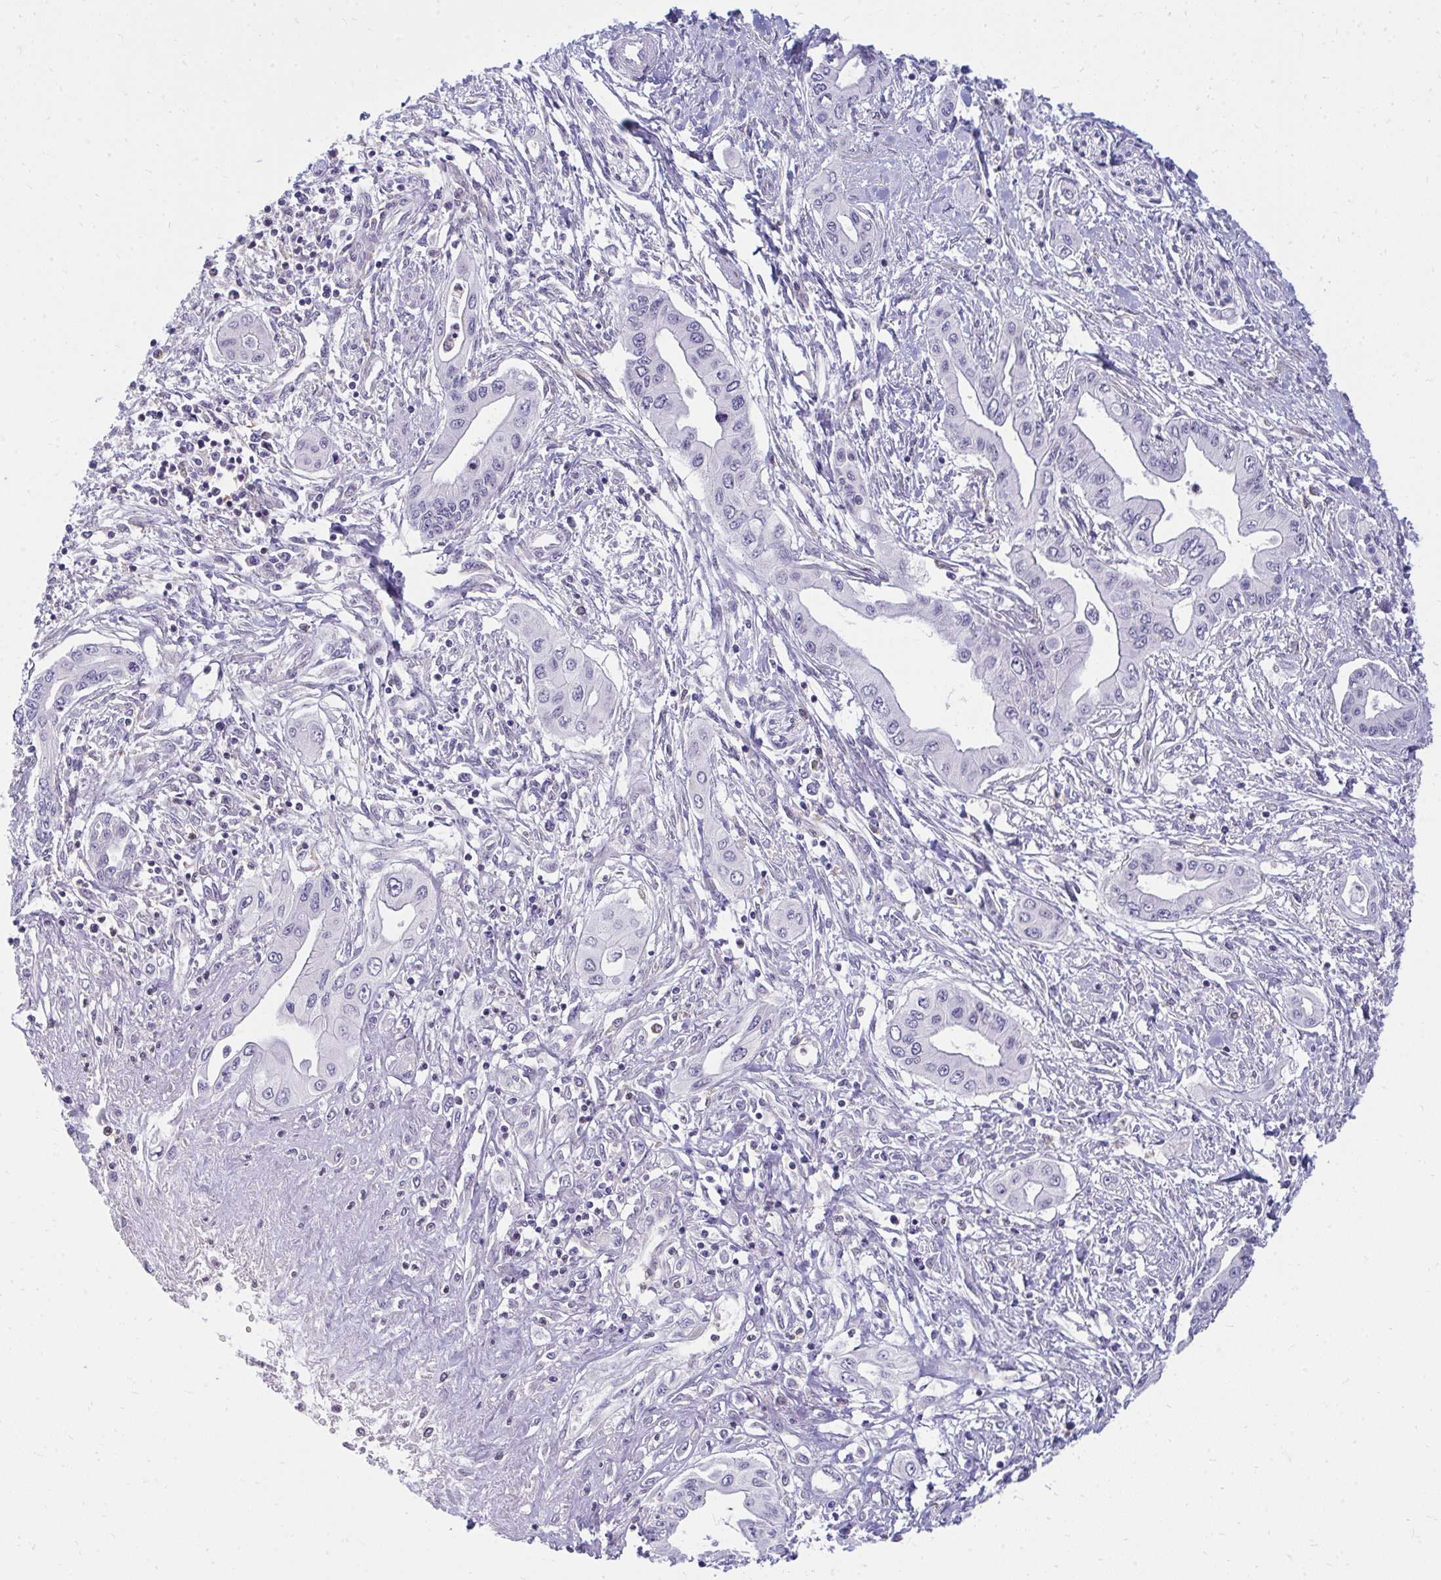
{"staining": {"intensity": "negative", "quantity": "none", "location": "none"}, "tissue": "pancreatic cancer", "cell_type": "Tumor cells", "image_type": "cancer", "snomed": [{"axis": "morphology", "description": "Adenocarcinoma, NOS"}, {"axis": "topography", "description": "Pancreas"}], "caption": "A high-resolution histopathology image shows immunohistochemistry staining of pancreatic cancer (adenocarcinoma), which reveals no significant staining in tumor cells.", "gene": "ASAP1", "patient": {"sex": "female", "age": 62}}